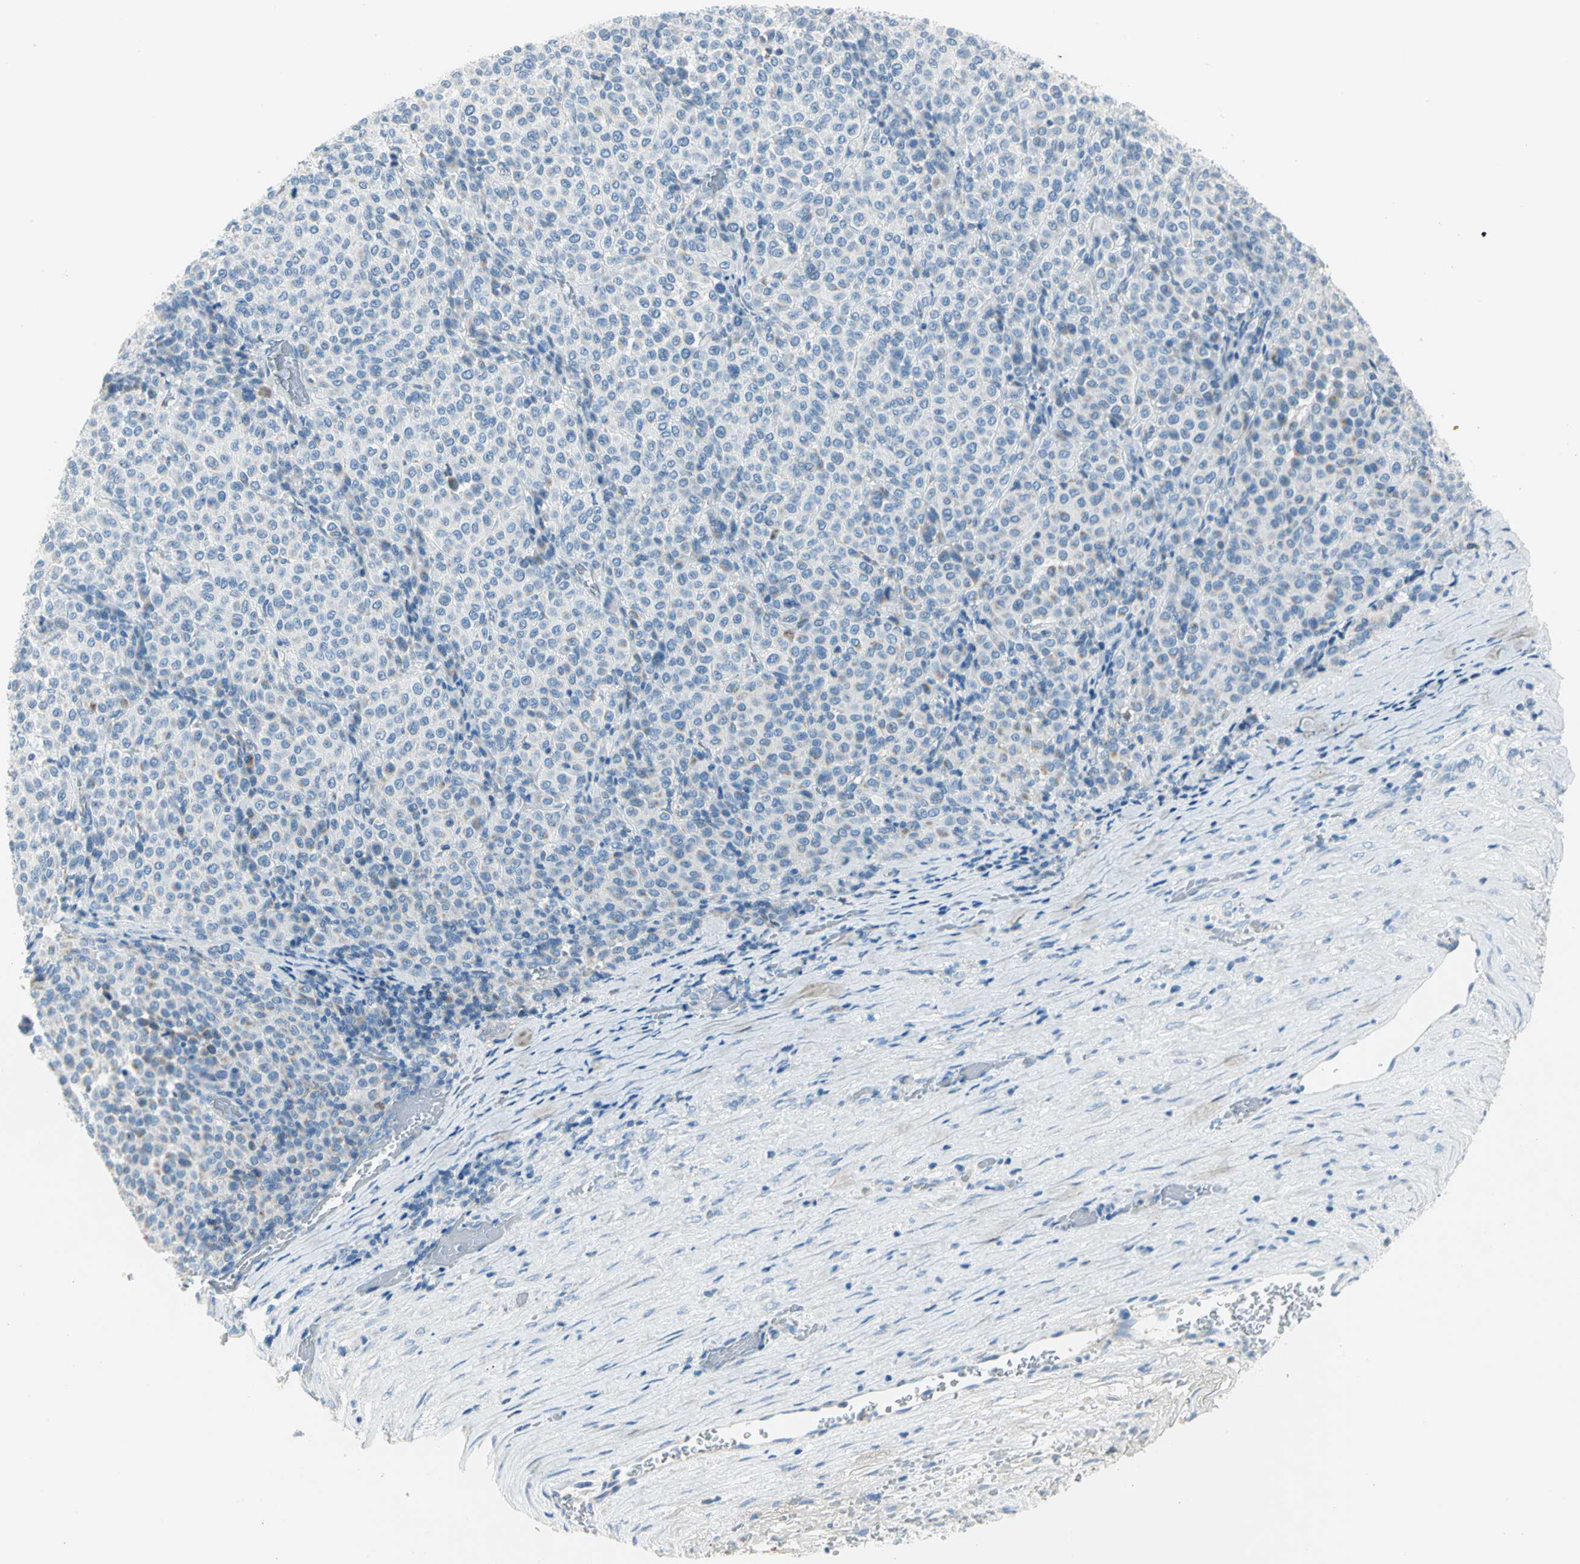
{"staining": {"intensity": "weak", "quantity": "<25%", "location": "cytoplasmic/membranous"}, "tissue": "melanoma", "cell_type": "Tumor cells", "image_type": "cancer", "snomed": [{"axis": "morphology", "description": "Malignant melanoma, Metastatic site"}, {"axis": "topography", "description": "Pancreas"}], "caption": "This histopathology image is of malignant melanoma (metastatic site) stained with IHC to label a protein in brown with the nuclei are counter-stained blue. There is no staining in tumor cells.", "gene": "ALOX15", "patient": {"sex": "female", "age": 30}}